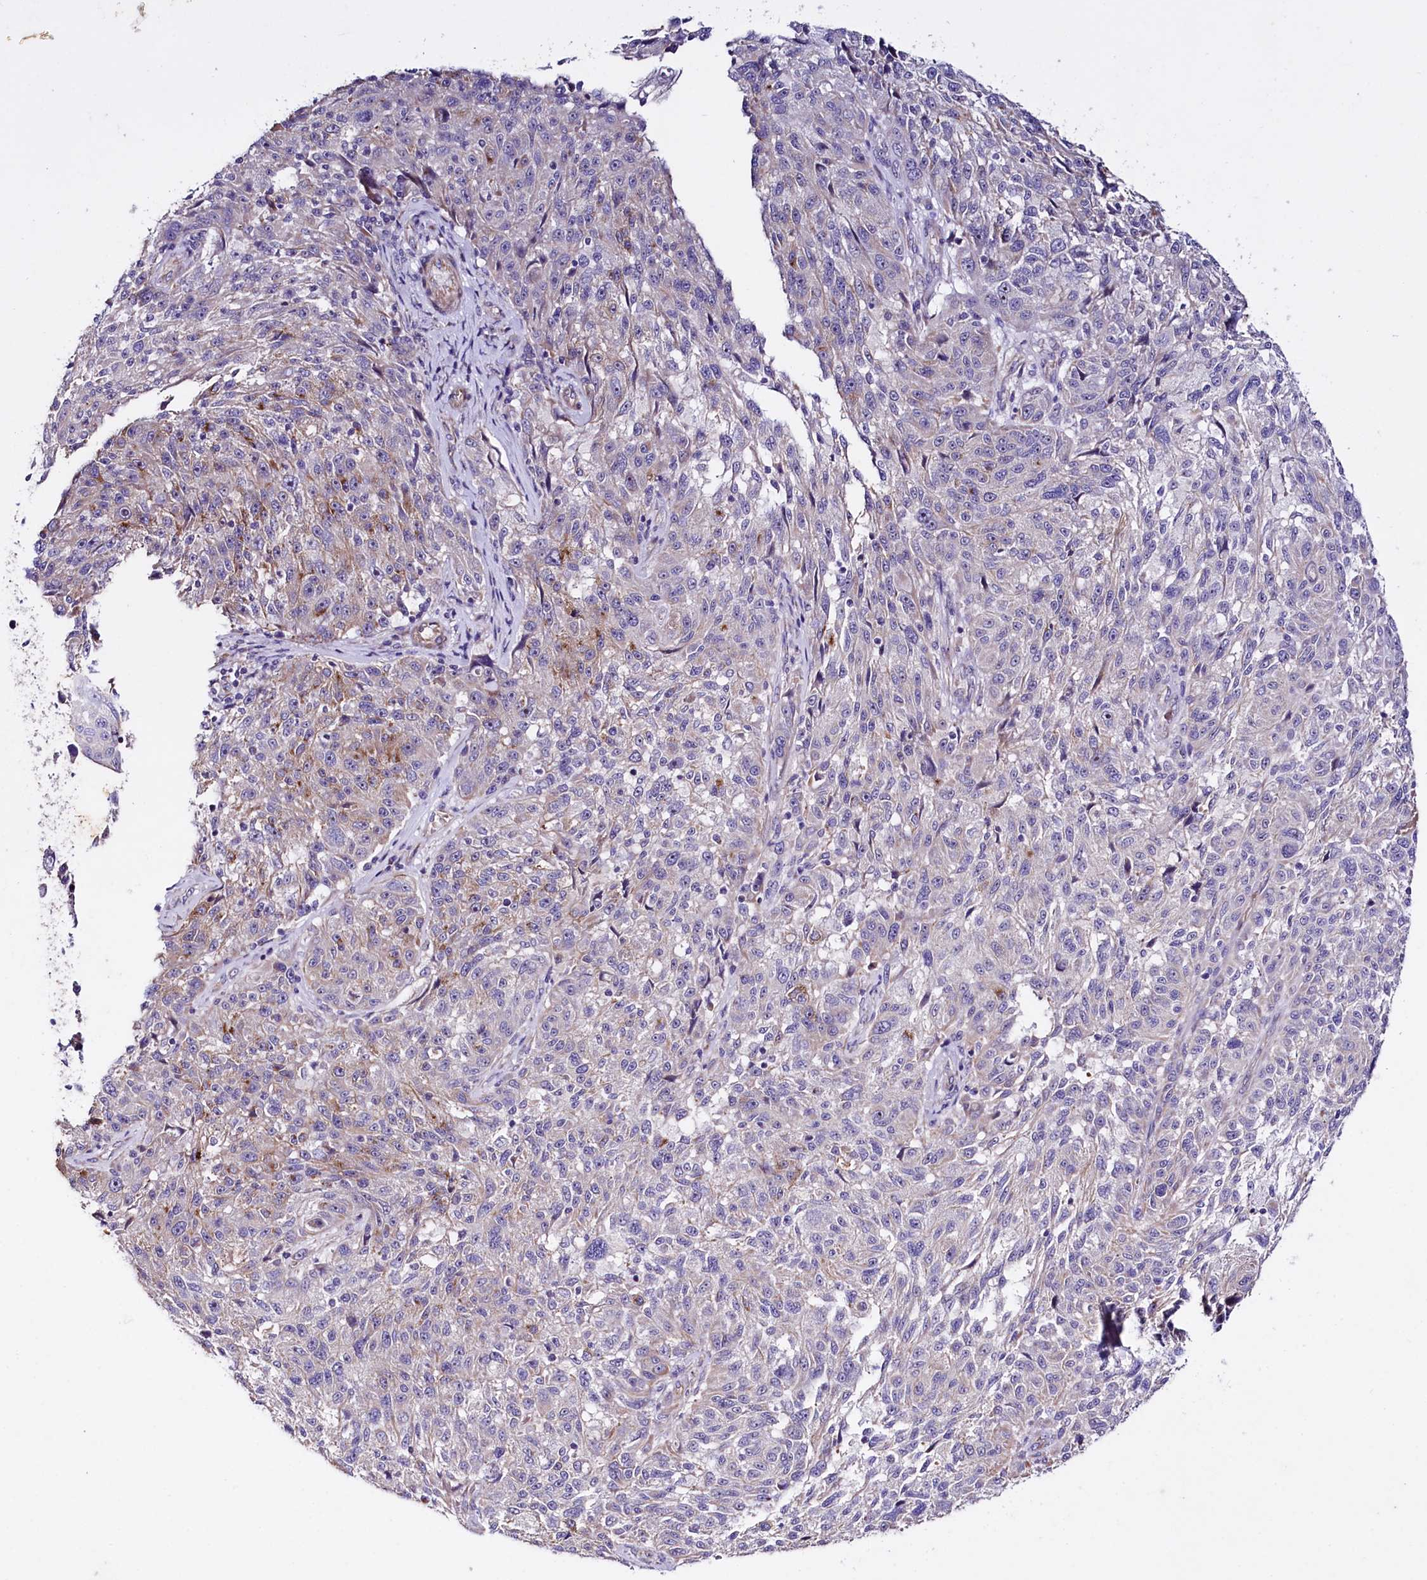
{"staining": {"intensity": "negative", "quantity": "none", "location": "none"}, "tissue": "melanoma", "cell_type": "Tumor cells", "image_type": "cancer", "snomed": [{"axis": "morphology", "description": "Malignant melanoma, NOS"}, {"axis": "topography", "description": "Skin"}], "caption": "An immunohistochemistry (IHC) image of melanoma is shown. There is no staining in tumor cells of melanoma.", "gene": "SLC7A1", "patient": {"sex": "male", "age": 53}}